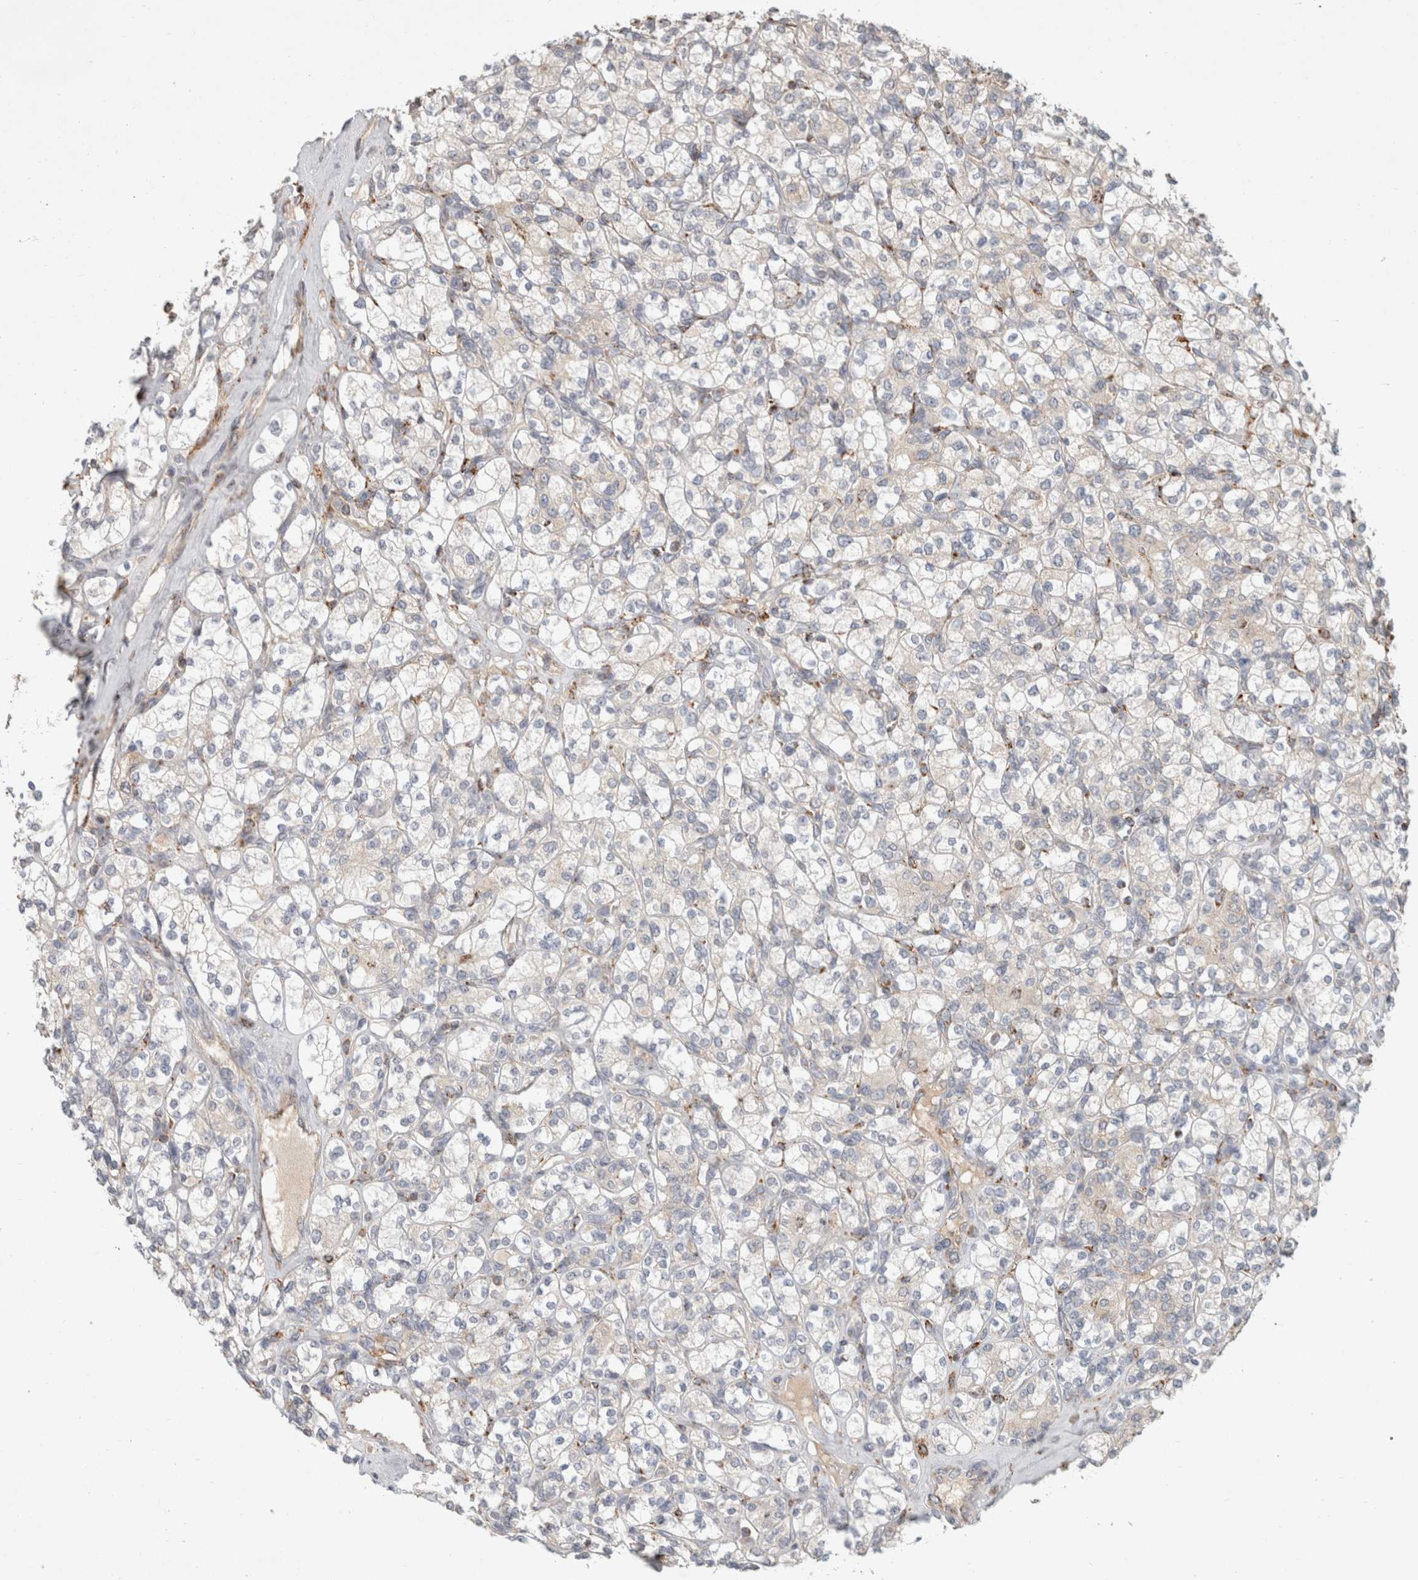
{"staining": {"intensity": "negative", "quantity": "none", "location": "none"}, "tissue": "renal cancer", "cell_type": "Tumor cells", "image_type": "cancer", "snomed": [{"axis": "morphology", "description": "Adenocarcinoma, NOS"}, {"axis": "topography", "description": "Kidney"}], "caption": "DAB immunohistochemical staining of adenocarcinoma (renal) shows no significant expression in tumor cells.", "gene": "HROB", "patient": {"sex": "male", "age": 77}}